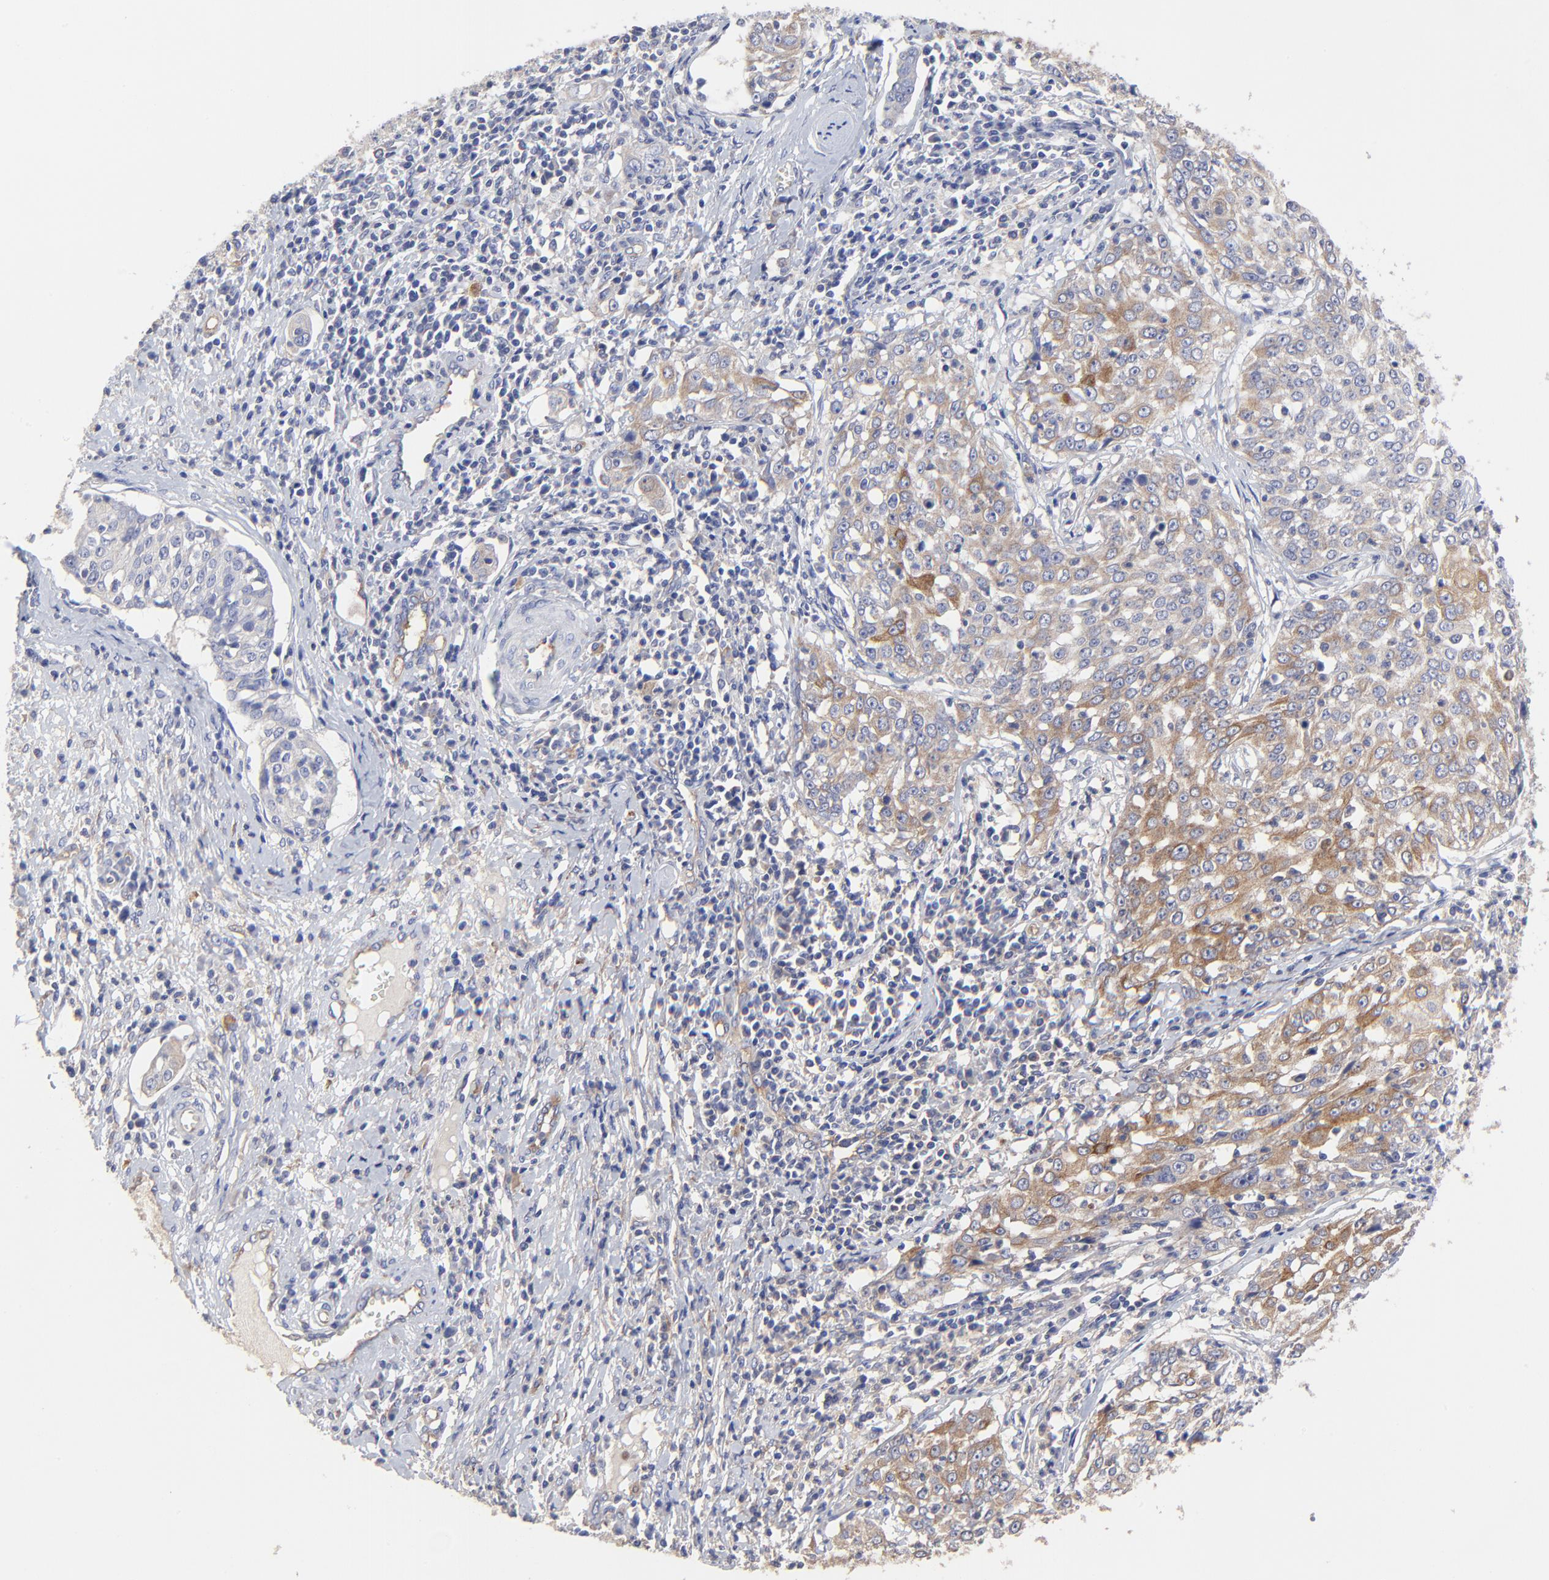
{"staining": {"intensity": "weak", "quantity": "25%-75%", "location": "cytoplasmic/membranous"}, "tissue": "cervical cancer", "cell_type": "Tumor cells", "image_type": "cancer", "snomed": [{"axis": "morphology", "description": "Squamous cell carcinoma, NOS"}, {"axis": "topography", "description": "Cervix"}], "caption": "A histopathology image of cervical cancer stained for a protein reveals weak cytoplasmic/membranous brown staining in tumor cells. (DAB IHC with brightfield microscopy, high magnification).", "gene": "SULF2", "patient": {"sex": "female", "age": 39}}